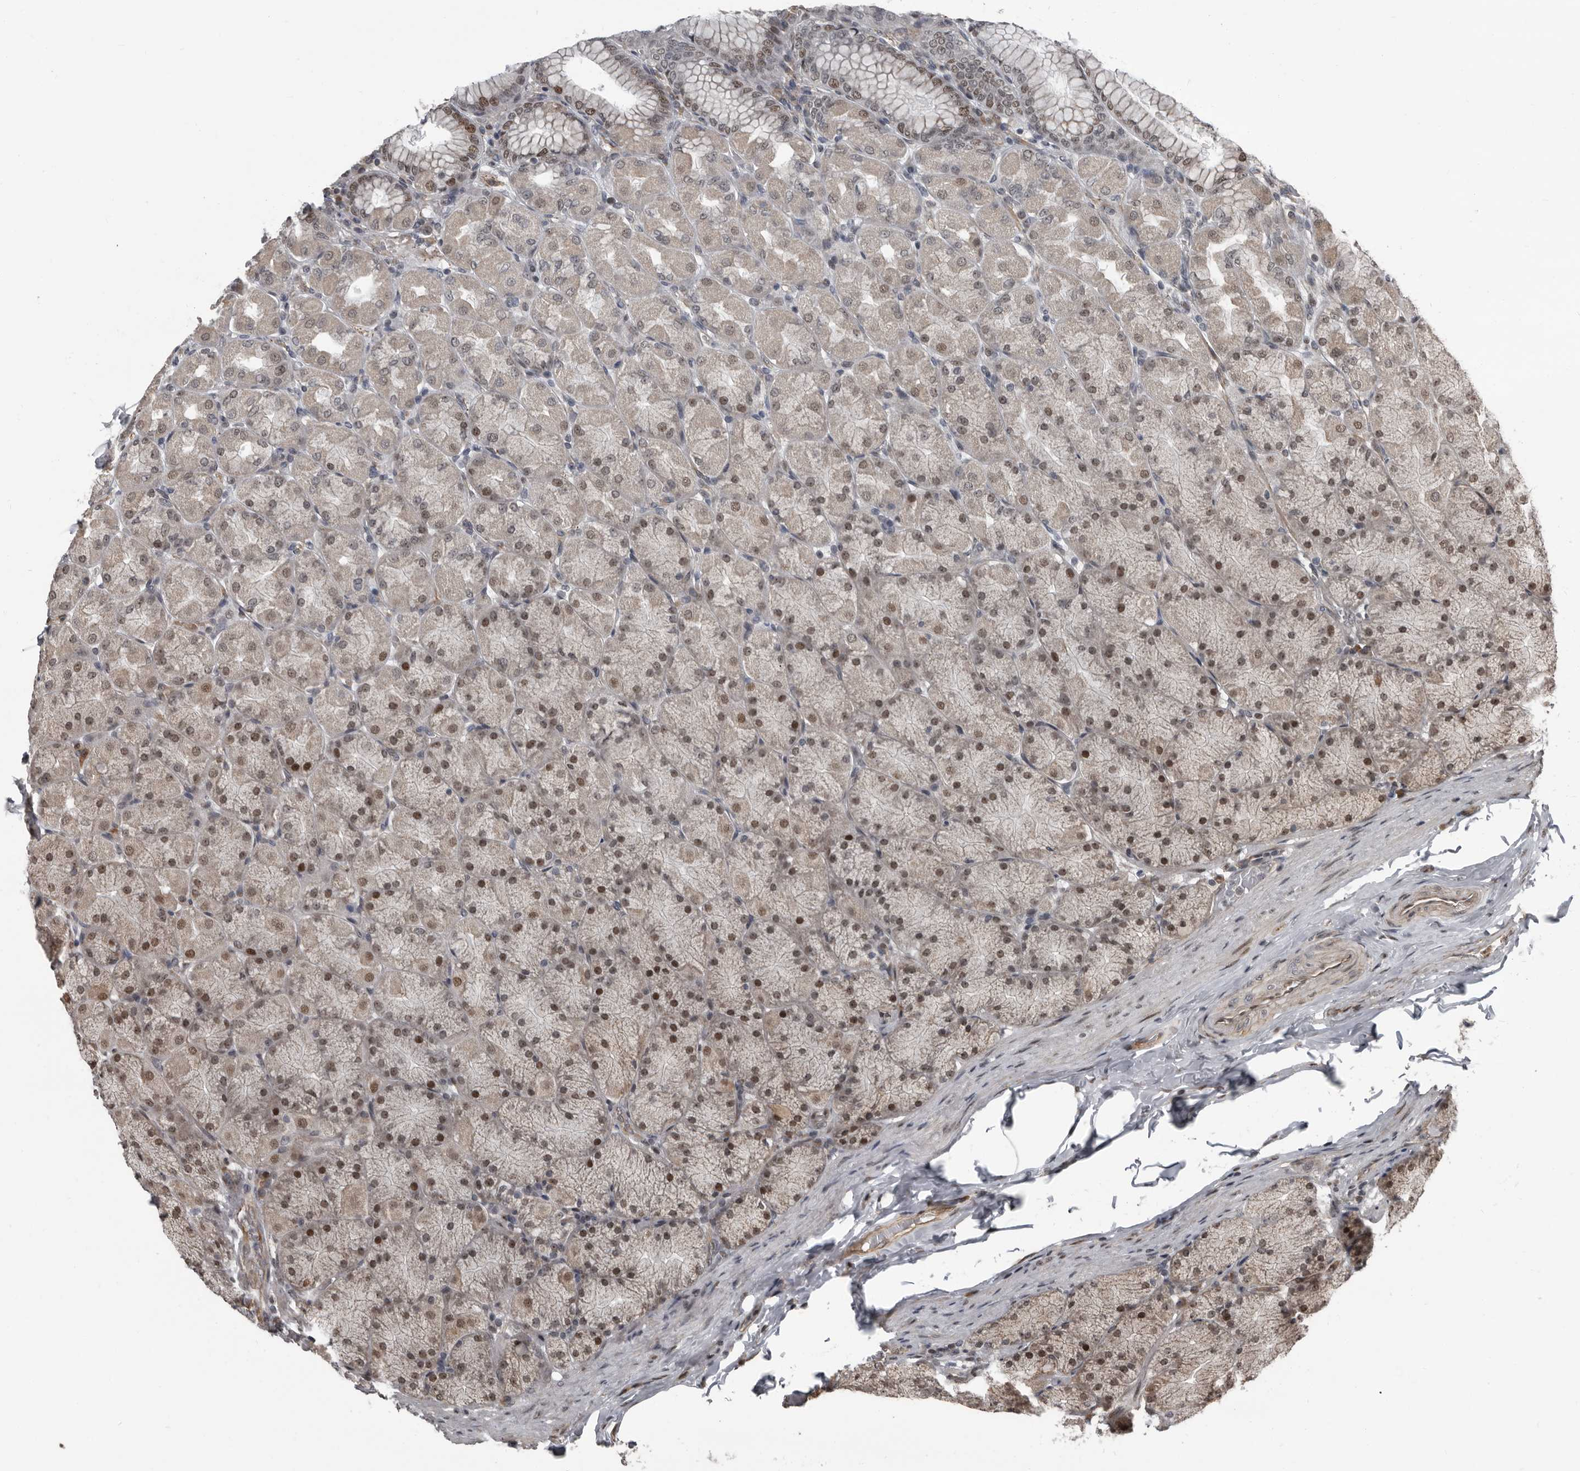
{"staining": {"intensity": "moderate", "quantity": "25%-75%", "location": "cytoplasmic/membranous,nuclear"}, "tissue": "stomach", "cell_type": "Glandular cells", "image_type": "normal", "snomed": [{"axis": "morphology", "description": "Normal tissue, NOS"}, {"axis": "topography", "description": "Stomach, upper"}], "caption": "An immunohistochemistry micrograph of normal tissue is shown. Protein staining in brown shows moderate cytoplasmic/membranous,nuclear positivity in stomach within glandular cells. The staining was performed using DAB (3,3'-diaminobenzidine) to visualize the protein expression in brown, while the nuclei were stained in blue with hematoxylin (Magnification: 20x).", "gene": "CHD1L", "patient": {"sex": "female", "age": 56}}